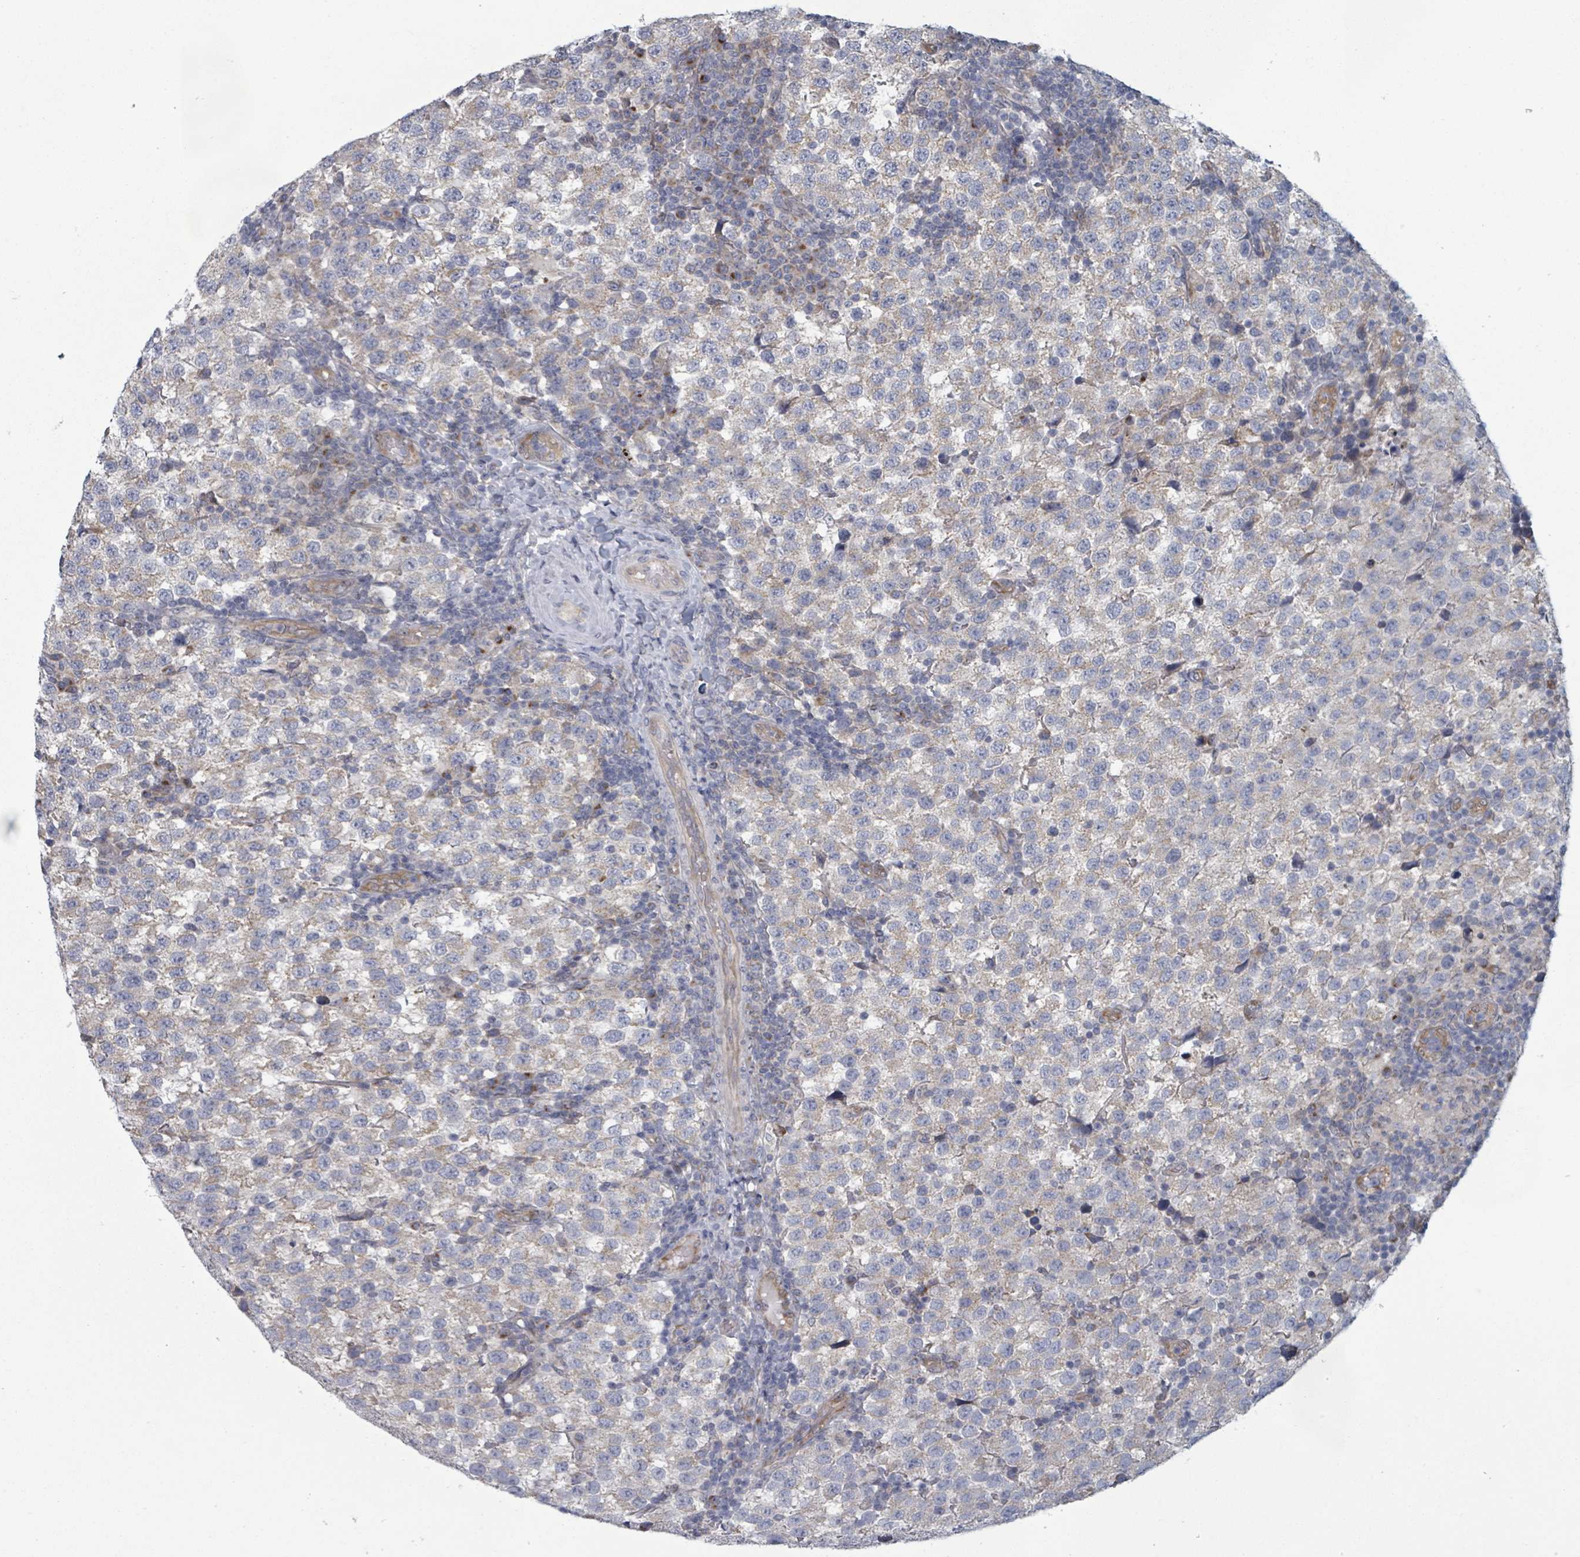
{"staining": {"intensity": "weak", "quantity": "<25%", "location": "cytoplasmic/membranous"}, "tissue": "testis cancer", "cell_type": "Tumor cells", "image_type": "cancer", "snomed": [{"axis": "morphology", "description": "Seminoma, NOS"}, {"axis": "topography", "description": "Testis"}], "caption": "Tumor cells show no significant positivity in seminoma (testis). (DAB (3,3'-diaminobenzidine) immunohistochemistry with hematoxylin counter stain).", "gene": "FKBP1A", "patient": {"sex": "male", "age": 34}}